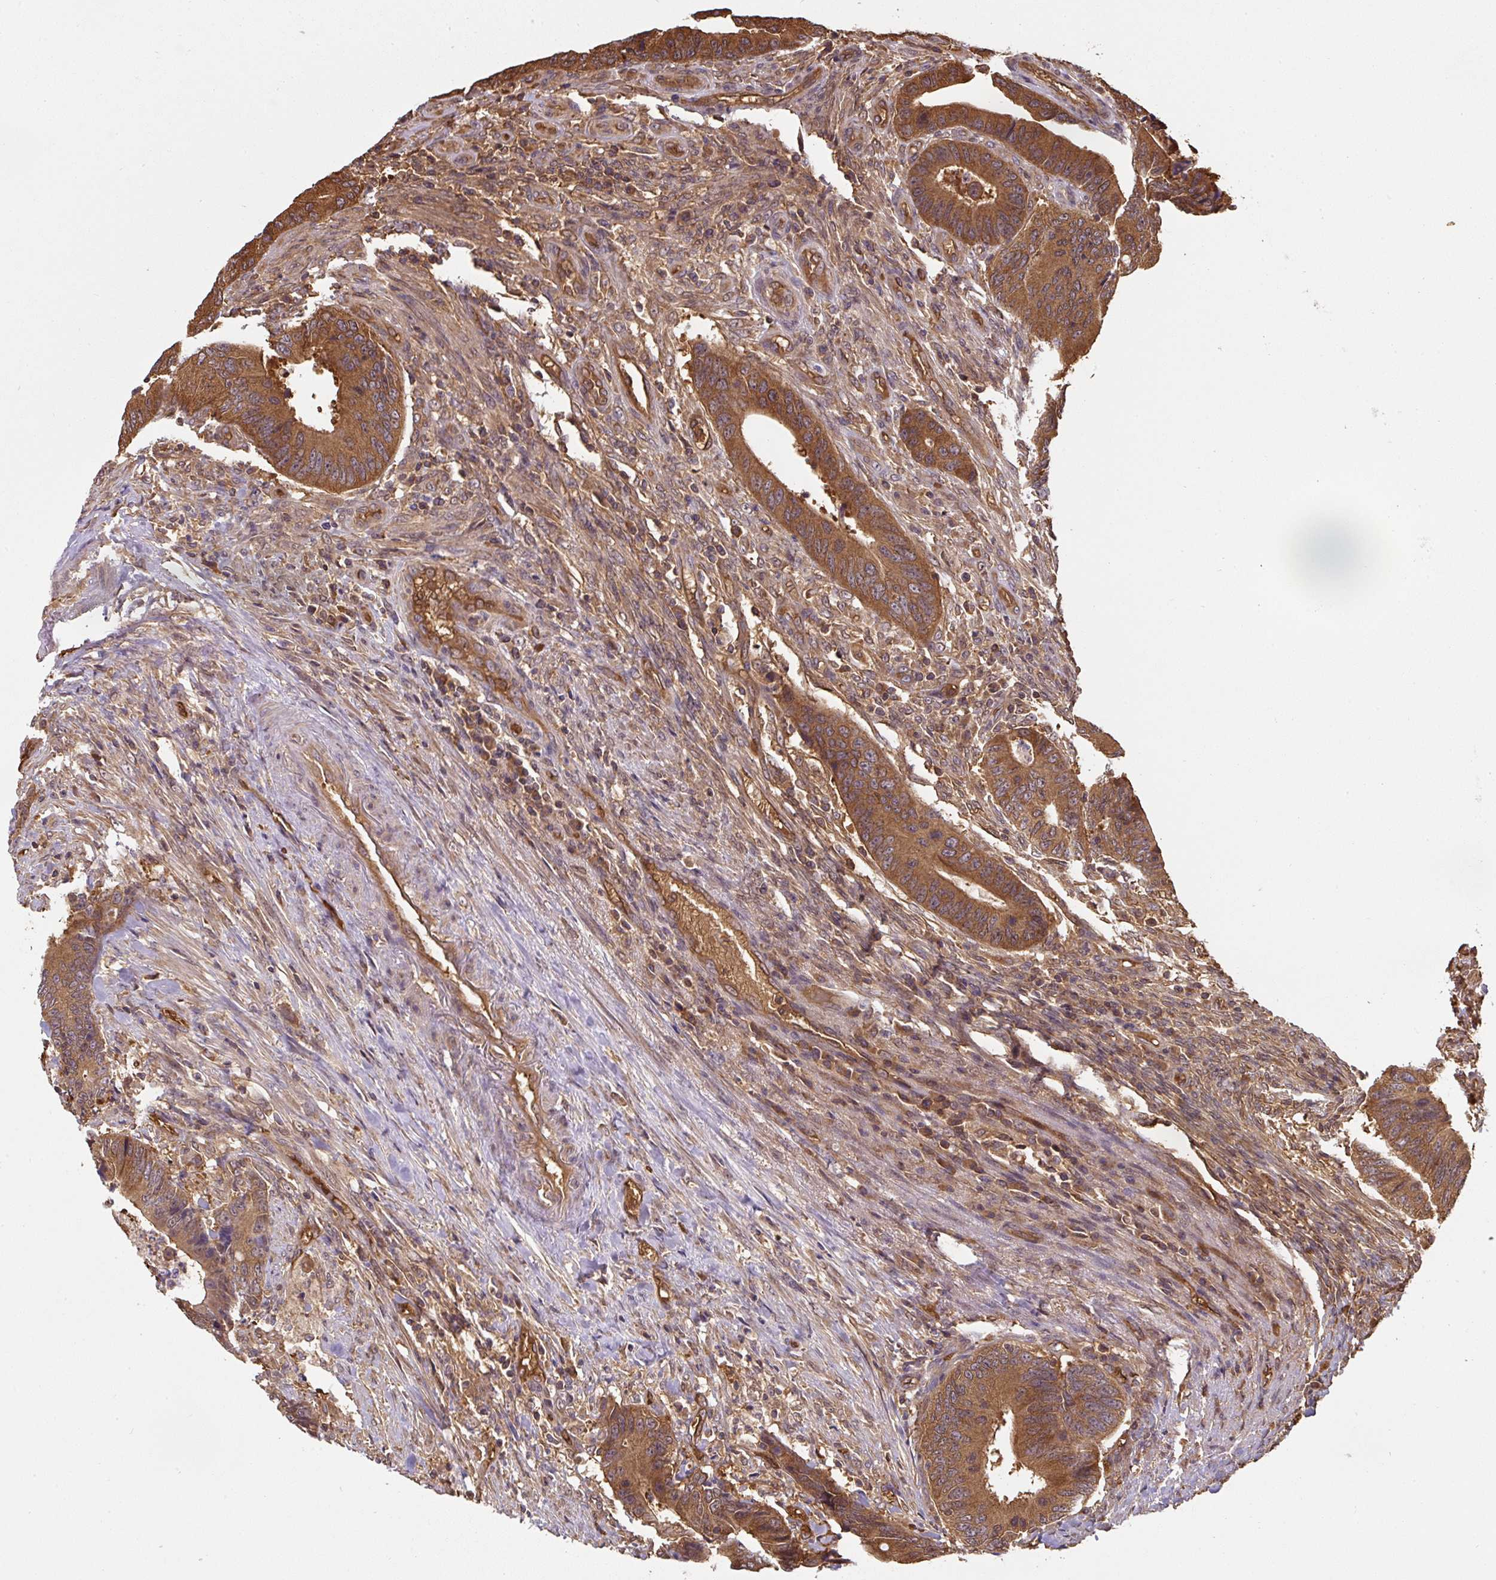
{"staining": {"intensity": "strong", "quantity": ">75%", "location": "cytoplasmic/membranous"}, "tissue": "colorectal cancer", "cell_type": "Tumor cells", "image_type": "cancer", "snomed": [{"axis": "morphology", "description": "Adenocarcinoma, NOS"}, {"axis": "topography", "description": "Colon"}], "caption": "Strong cytoplasmic/membranous positivity is present in approximately >75% of tumor cells in colorectal cancer (adenocarcinoma).", "gene": "ST13", "patient": {"sex": "male", "age": 87}}